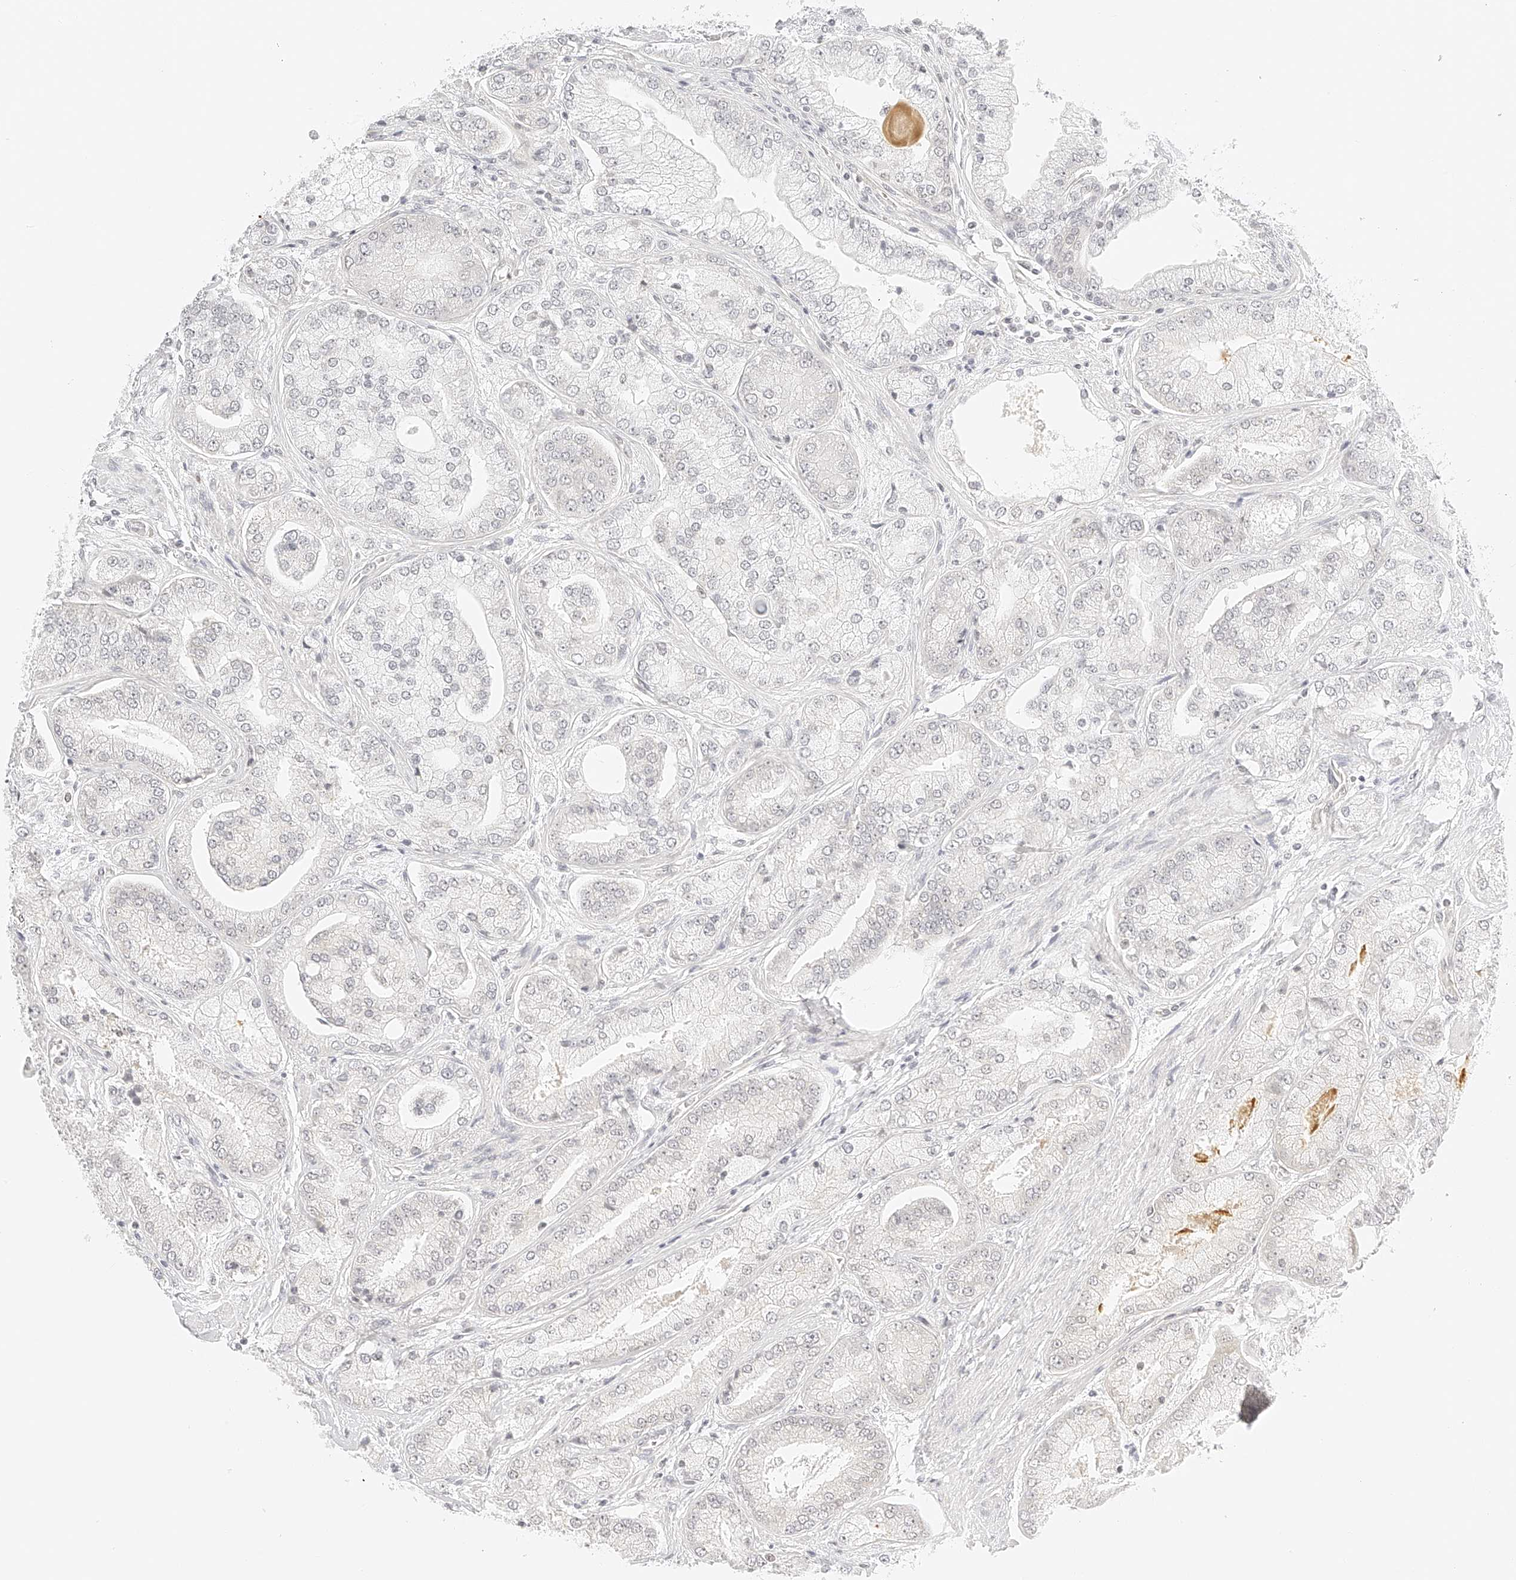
{"staining": {"intensity": "negative", "quantity": "none", "location": "none"}, "tissue": "prostate cancer", "cell_type": "Tumor cells", "image_type": "cancer", "snomed": [{"axis": "morphology", "description": "Adenocarcinoma, High grade"}, {"axis": "topography", "description": "Prostate"}], "caption": "A histopathology image of prostate cancer stained for a protein demonstrates no brown staining in tumor cells. (DAB (3,3'-diaminobenzidine) IHC with hematoxylin counter stain).", "gene": "ZFP69", "patient": {"sex": "male", "age": 58}}